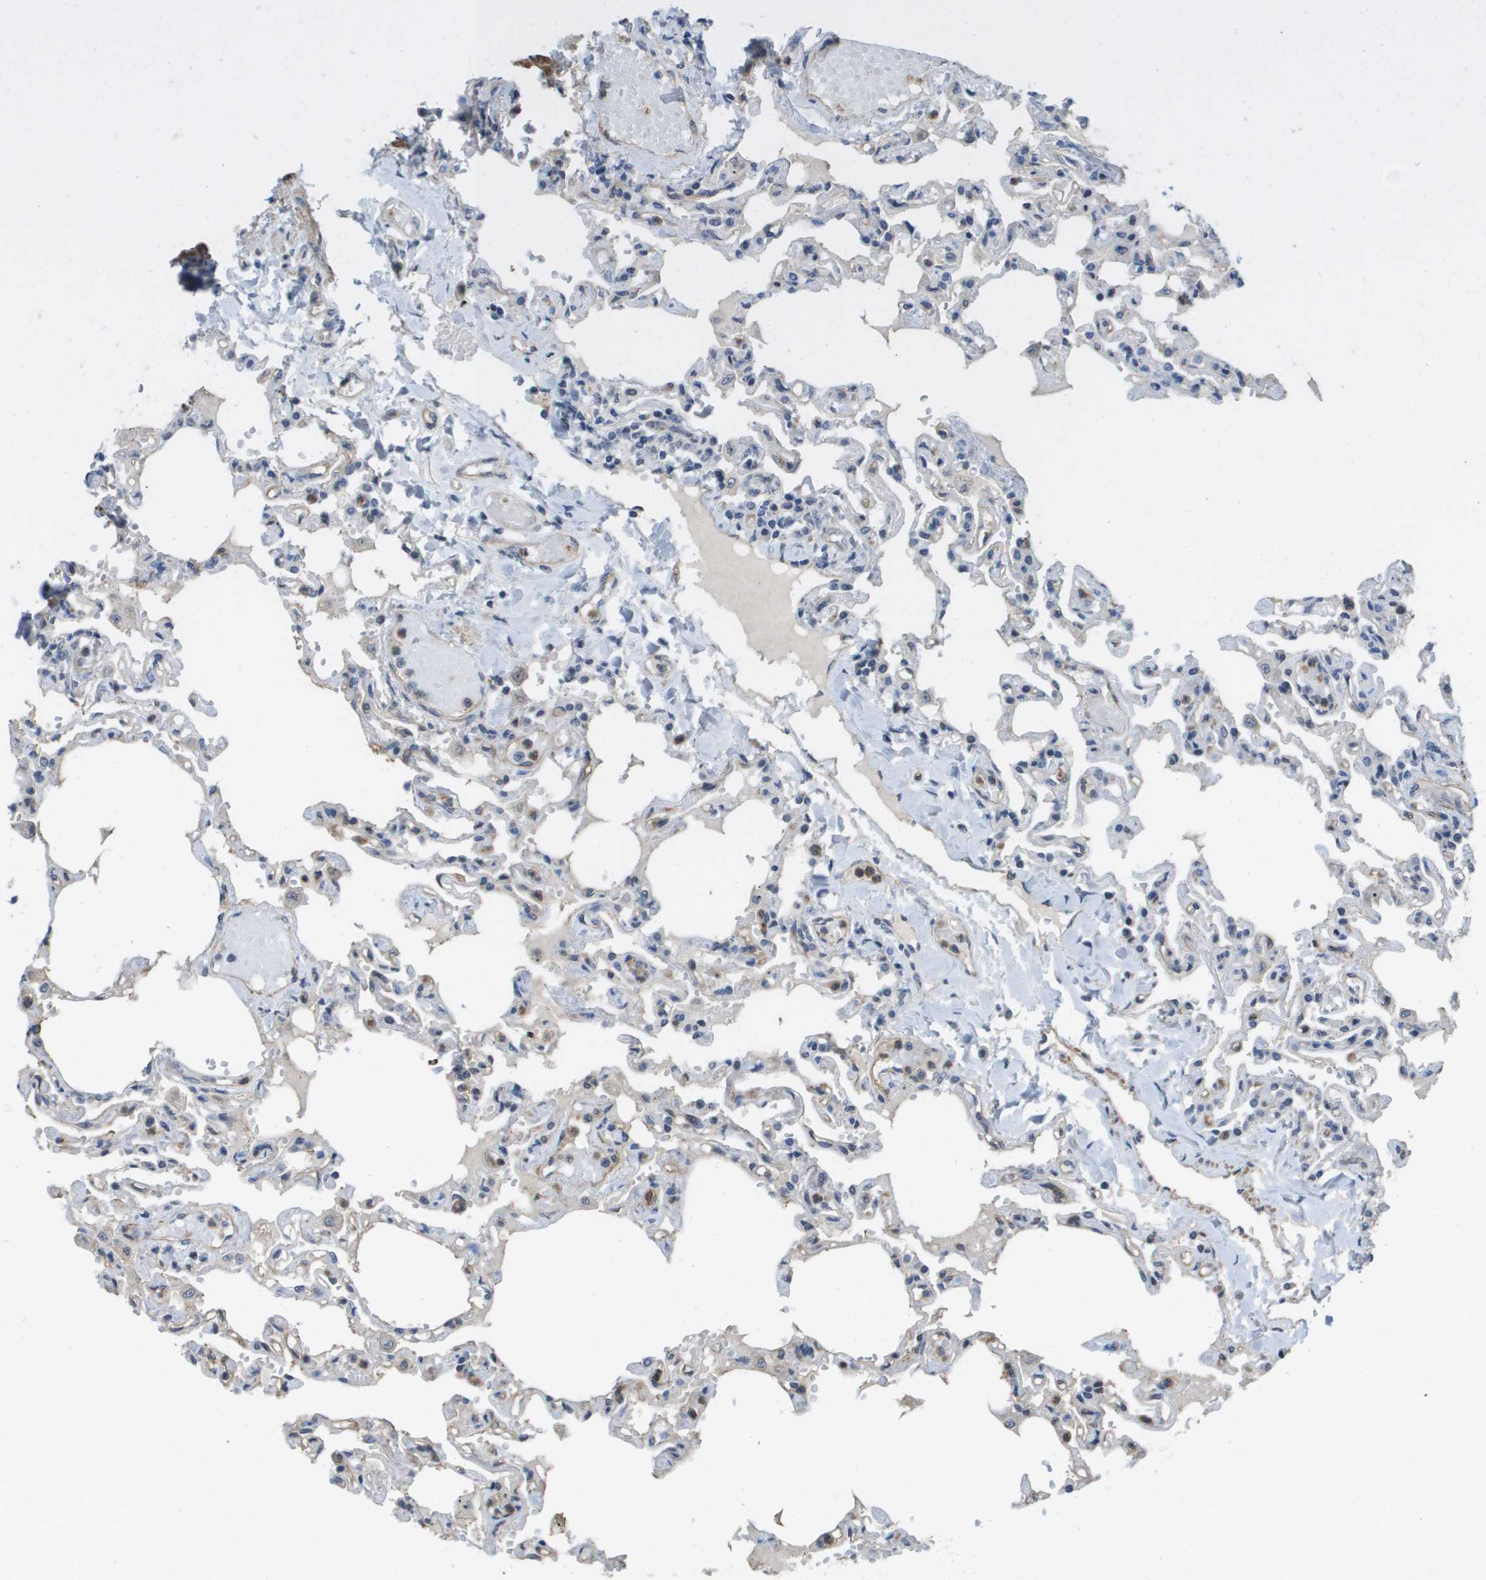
{"staining": {"intensity": "negative", "quantity": "none", "location": "none"}, "tissue": "lung", "cell_type": "Alveolar cells", "image_type": "normal", "snomed": [{"axis": "morphology", "description": "Normal tissue, NOS"}, {"axis": "topography", "description": "Lung"}], "caption": "IHC of normal lung shows no positivity in alveolar cells.", "gene": "RNF112", "patient": {"sex": "male", "age": 21}}